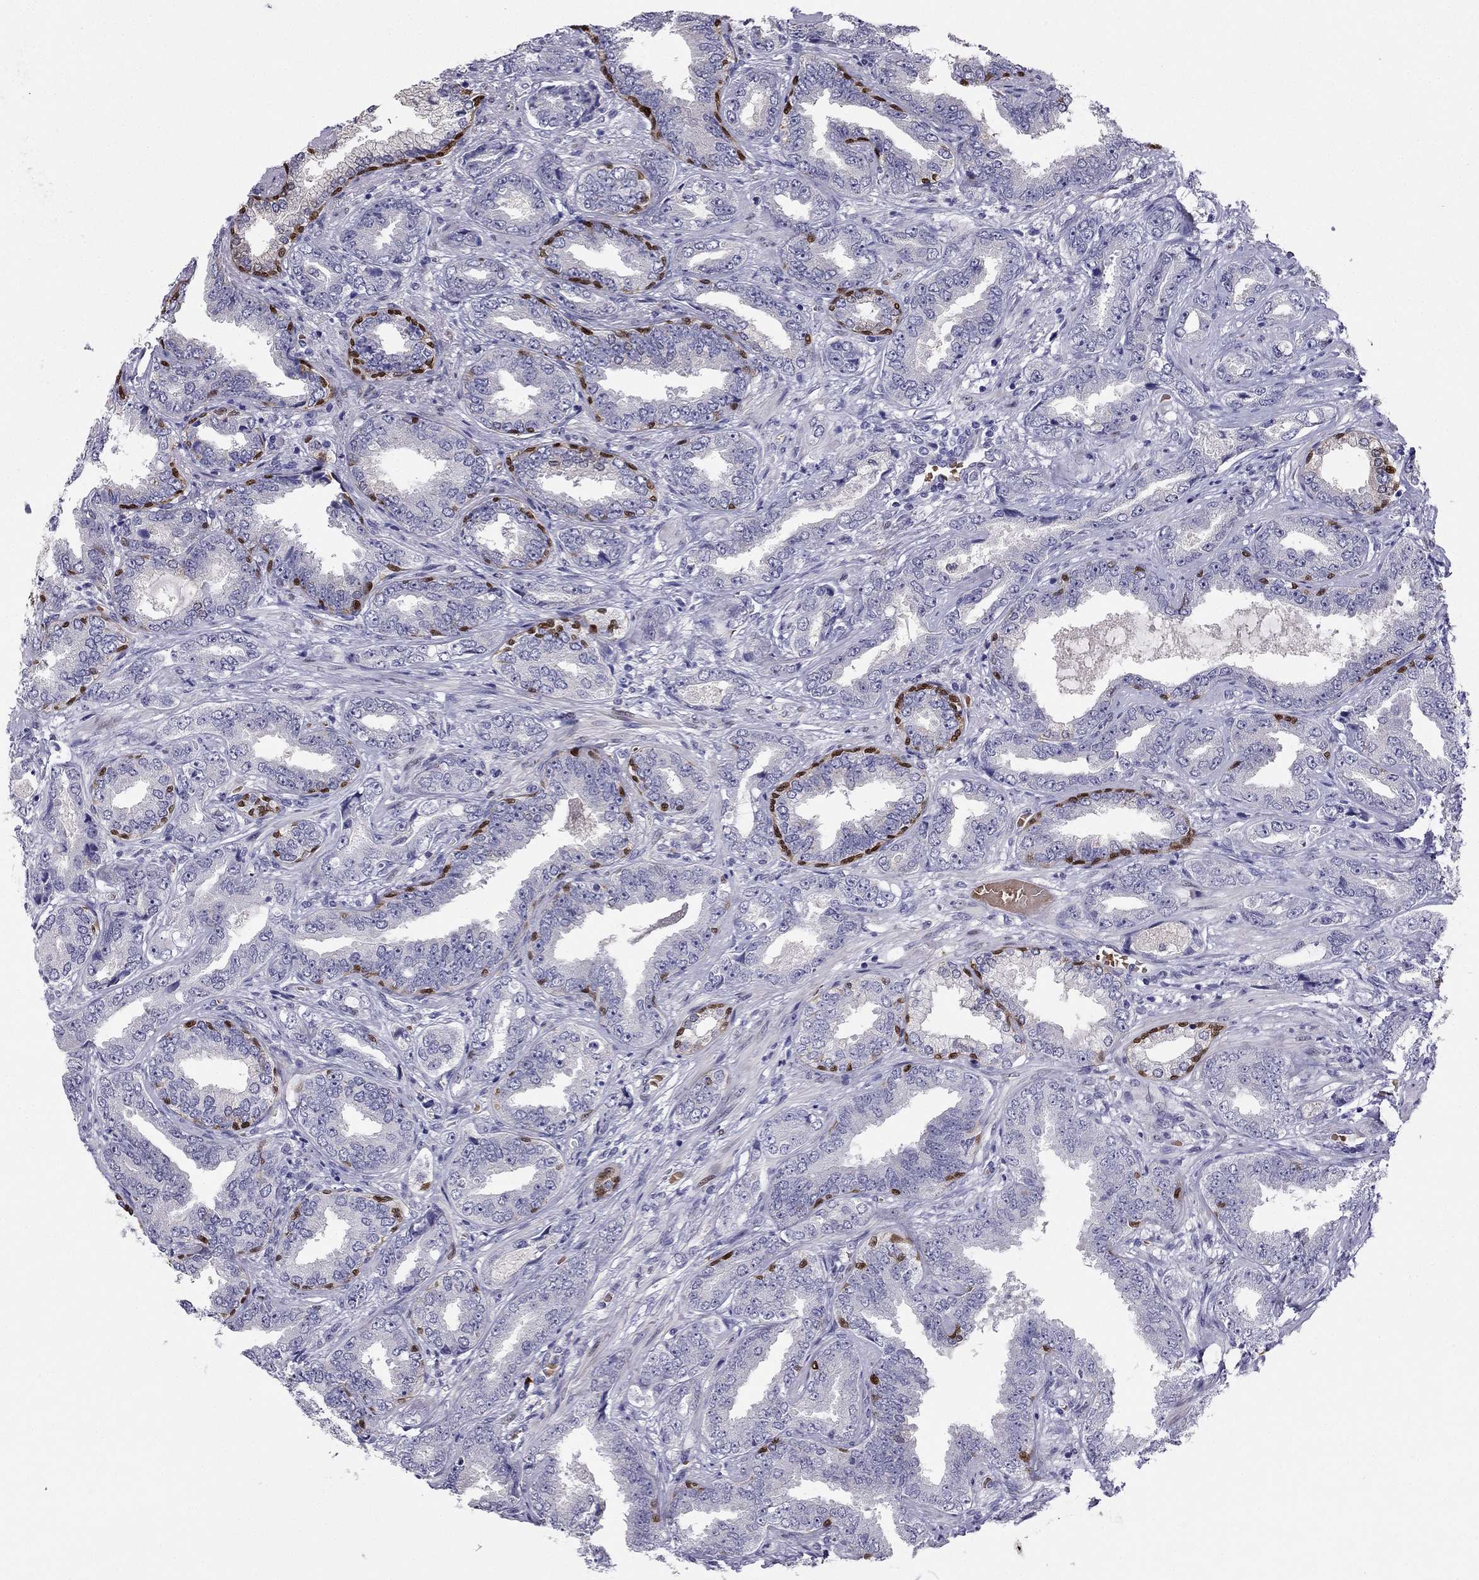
{"staining": {"intensity": "negative", "quantity": "none", "location": "none"}, "tissue": "prostate cancer", "cell_type": "Tumor cells", "image_type": "cancer", "snomed": [{"axis": "morphology", "description": "Adenocarcinoma, Low grade"}, {"axis": "topography", "description": "Prostate"}], "caption": "IHC of human low-grade adenocarcinoma (prostate) exhibits no expression in tumor cells.", "gene": "RSPH14", "patient": {"sex": "male", "age": 68}}